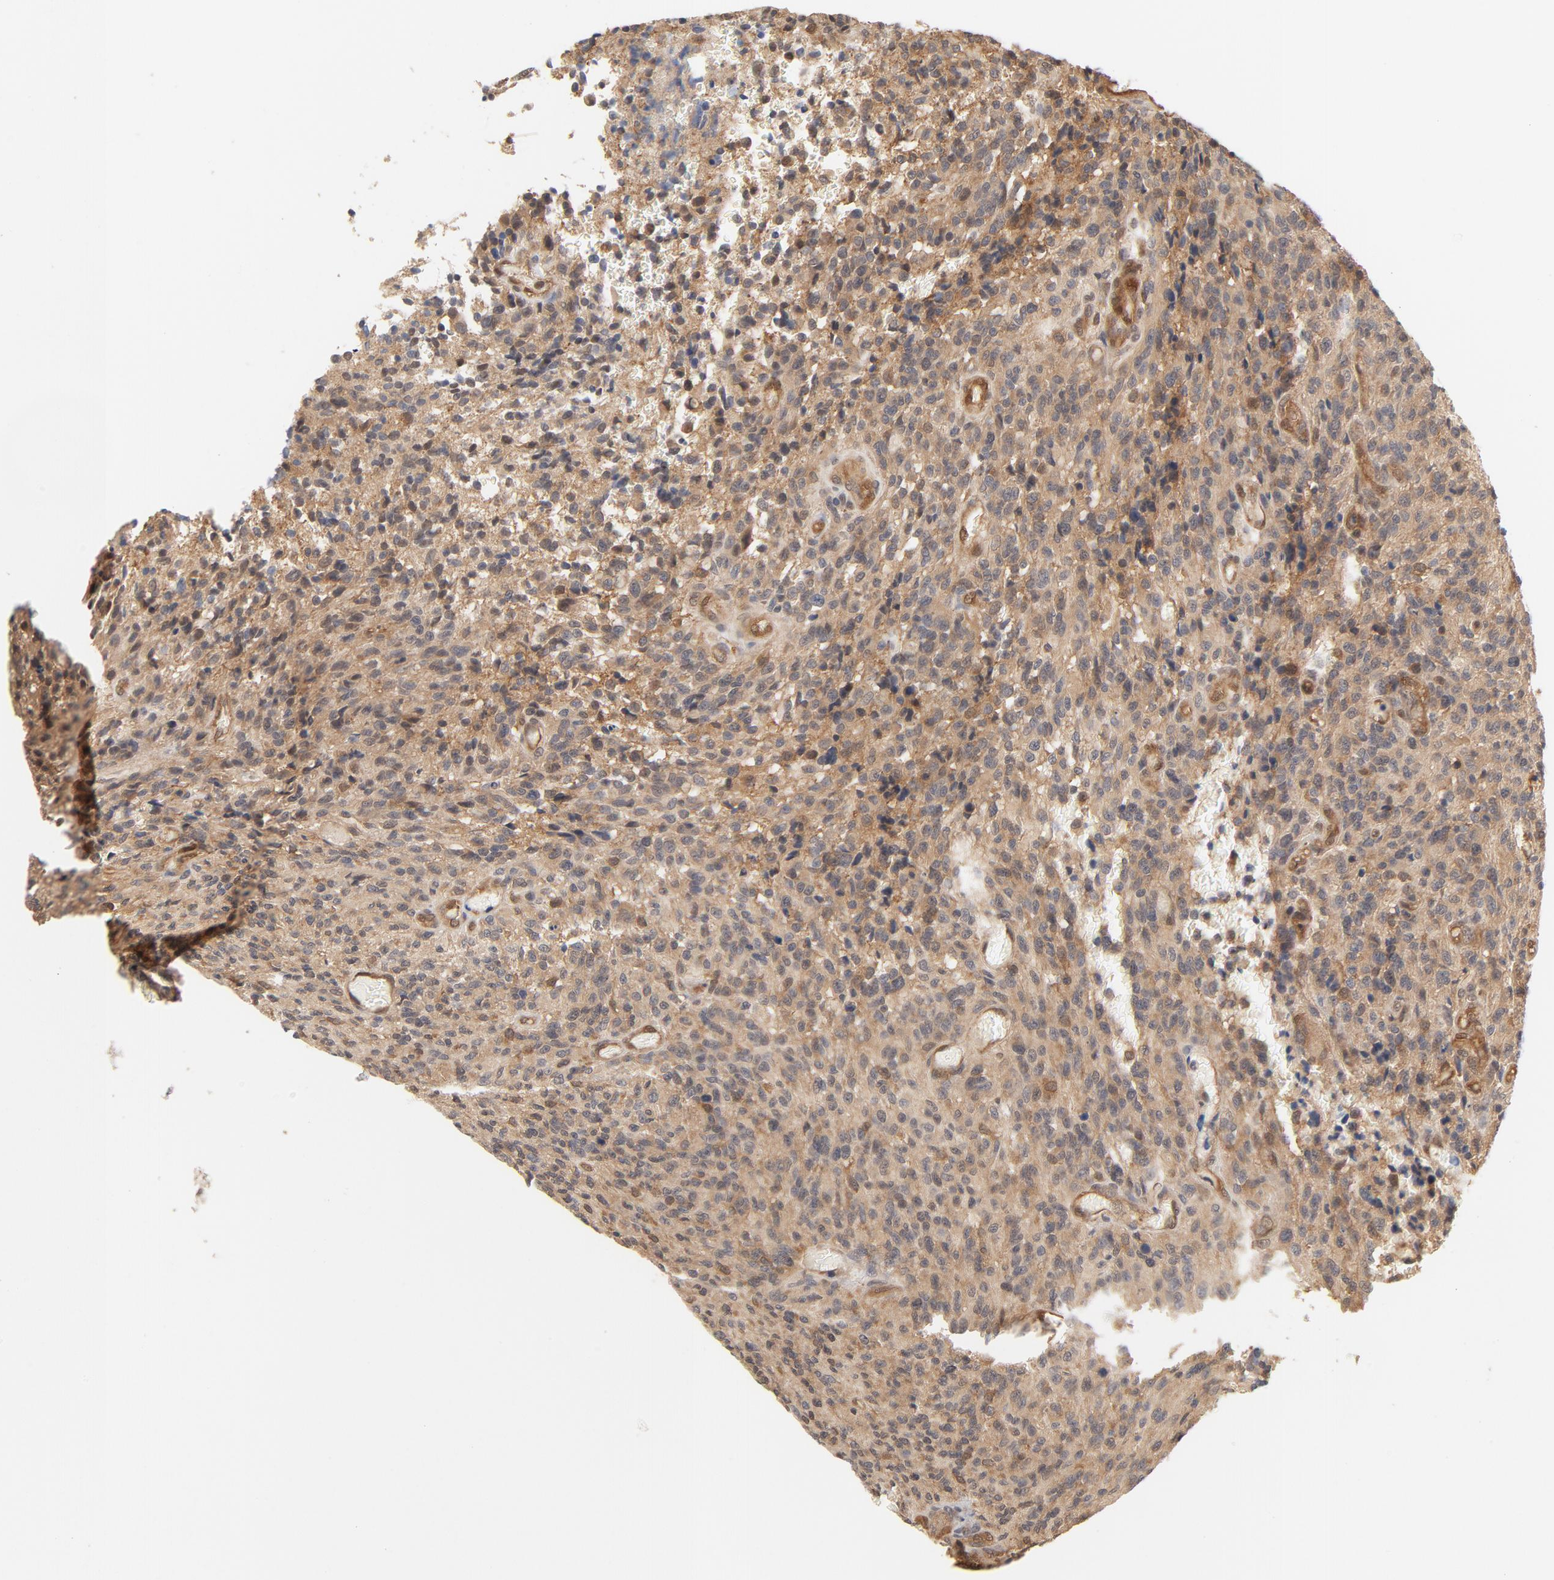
{"staining": {"intensity": "moderate", "quantity": ">75%", "location": "cytoplasmic/membranous"}, "tissue": "glioma", "cell_type": "Tumor cells", "image_type": "cancer", "snomed": [{"axis": "morphology", "description": "Normal tissue, NOS"}, {"axis": "morphology", "description": "Glioma, malignant, High grade"}, {"axis": "topography", "description": "Cerebral cortex"}], "caption": "Protein expression by IHC reveals moderate cytoplasmic/membranous staining in about >75% of tumor cells in glioma. (DAB IHC, brown staining for protein, blue staining for nuclei).", "gene": "CDC37", "patient": {"sex": "male", "age": 56}}